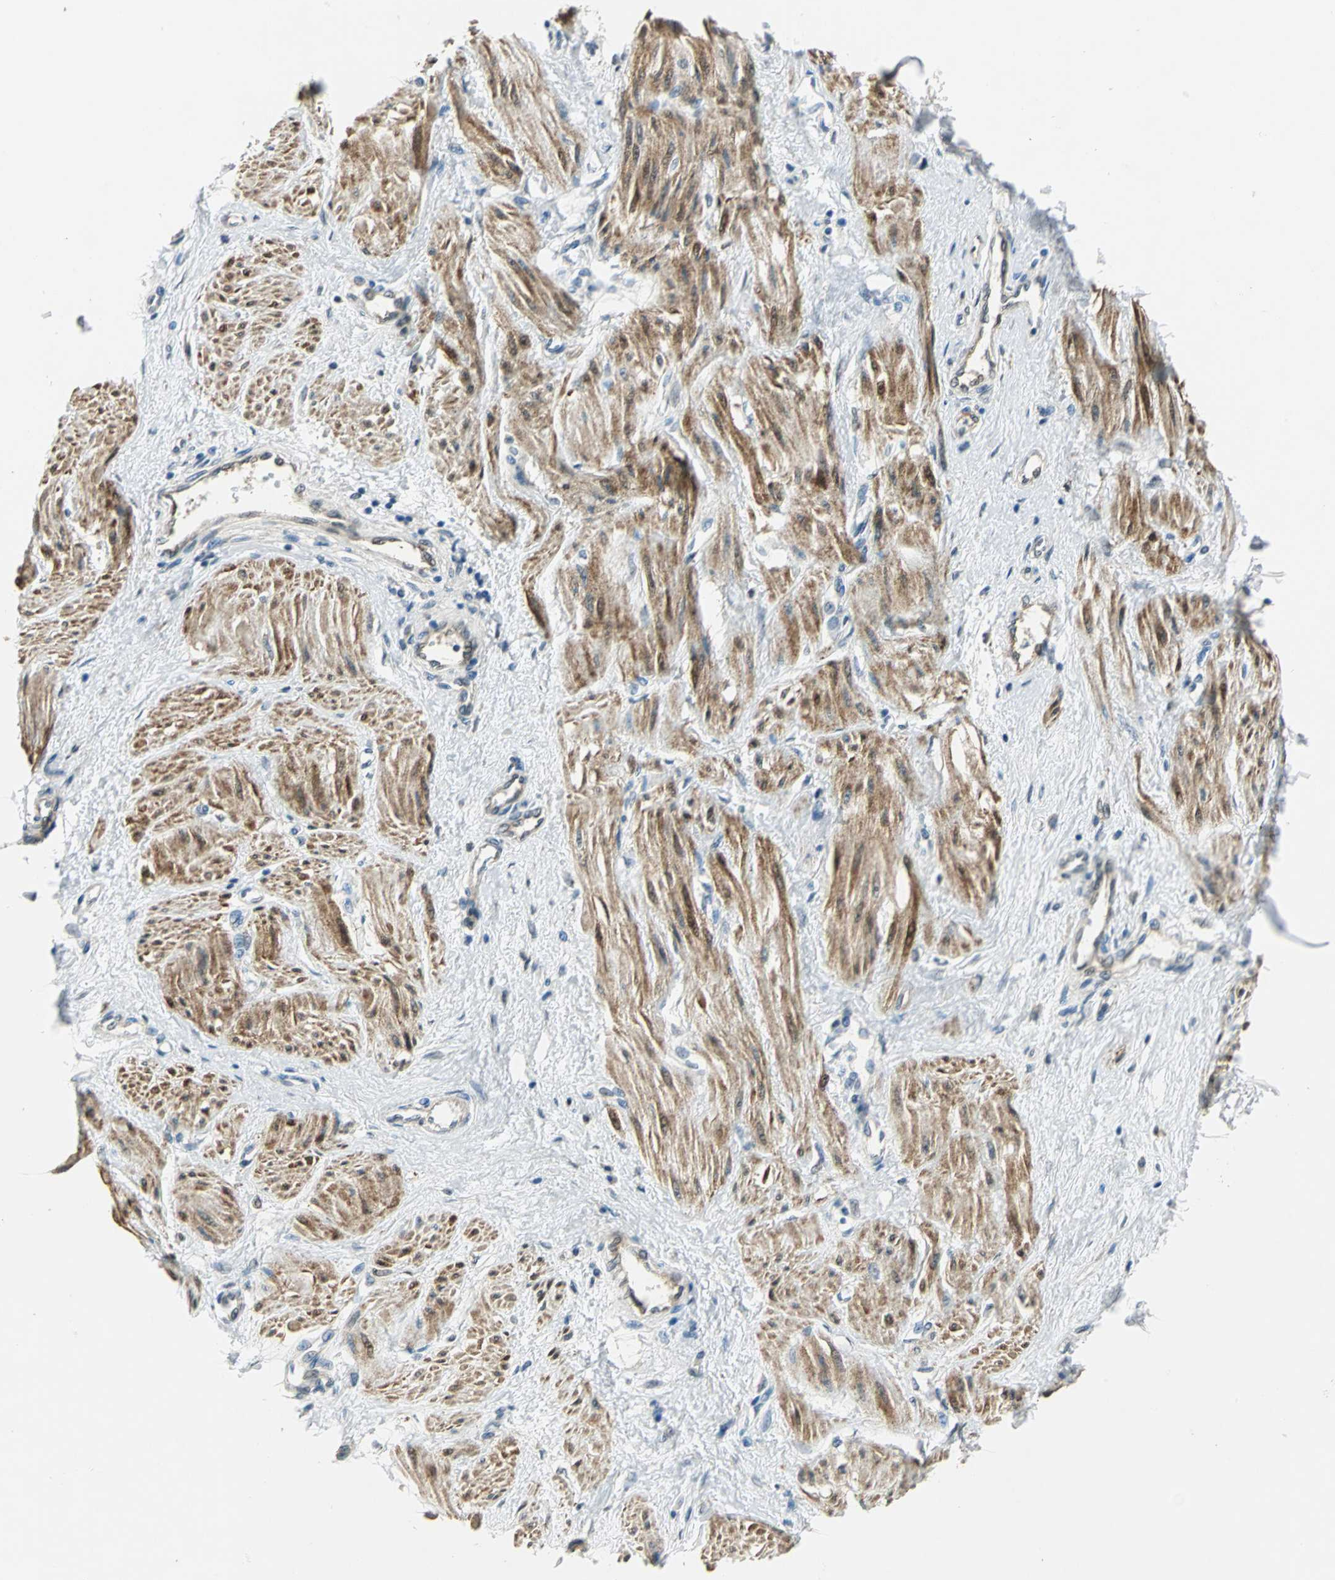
{"staining": {"intensity": "moderate", "quantity": ">75%", "location": "cytoplasmic/membranous"}, "tissue": "smooth muscle", "cell_type": "Smooth muscle cells", "image_type": "normal", "snomed": [{"axis": "morphology", "description": "Normal tissue, NOS"}, {"axis": "topography", "description": "Smooth muscle"}, {"axis": "topography", "description": "Uterus"}], "caption": "Immunohistochemistry photomicrograph of normal smooth muscle: smooth muscle stained using immunohistochemistry (IHC) displays medium levels of moderate protein expression localized specifically in the cytoplasmic/membranous of smooth muscle cells, appearing as a cytoplasmic/membranous brown color.", "gene": "HSPB1", "patient": {"sex": "female", "age": 39}}